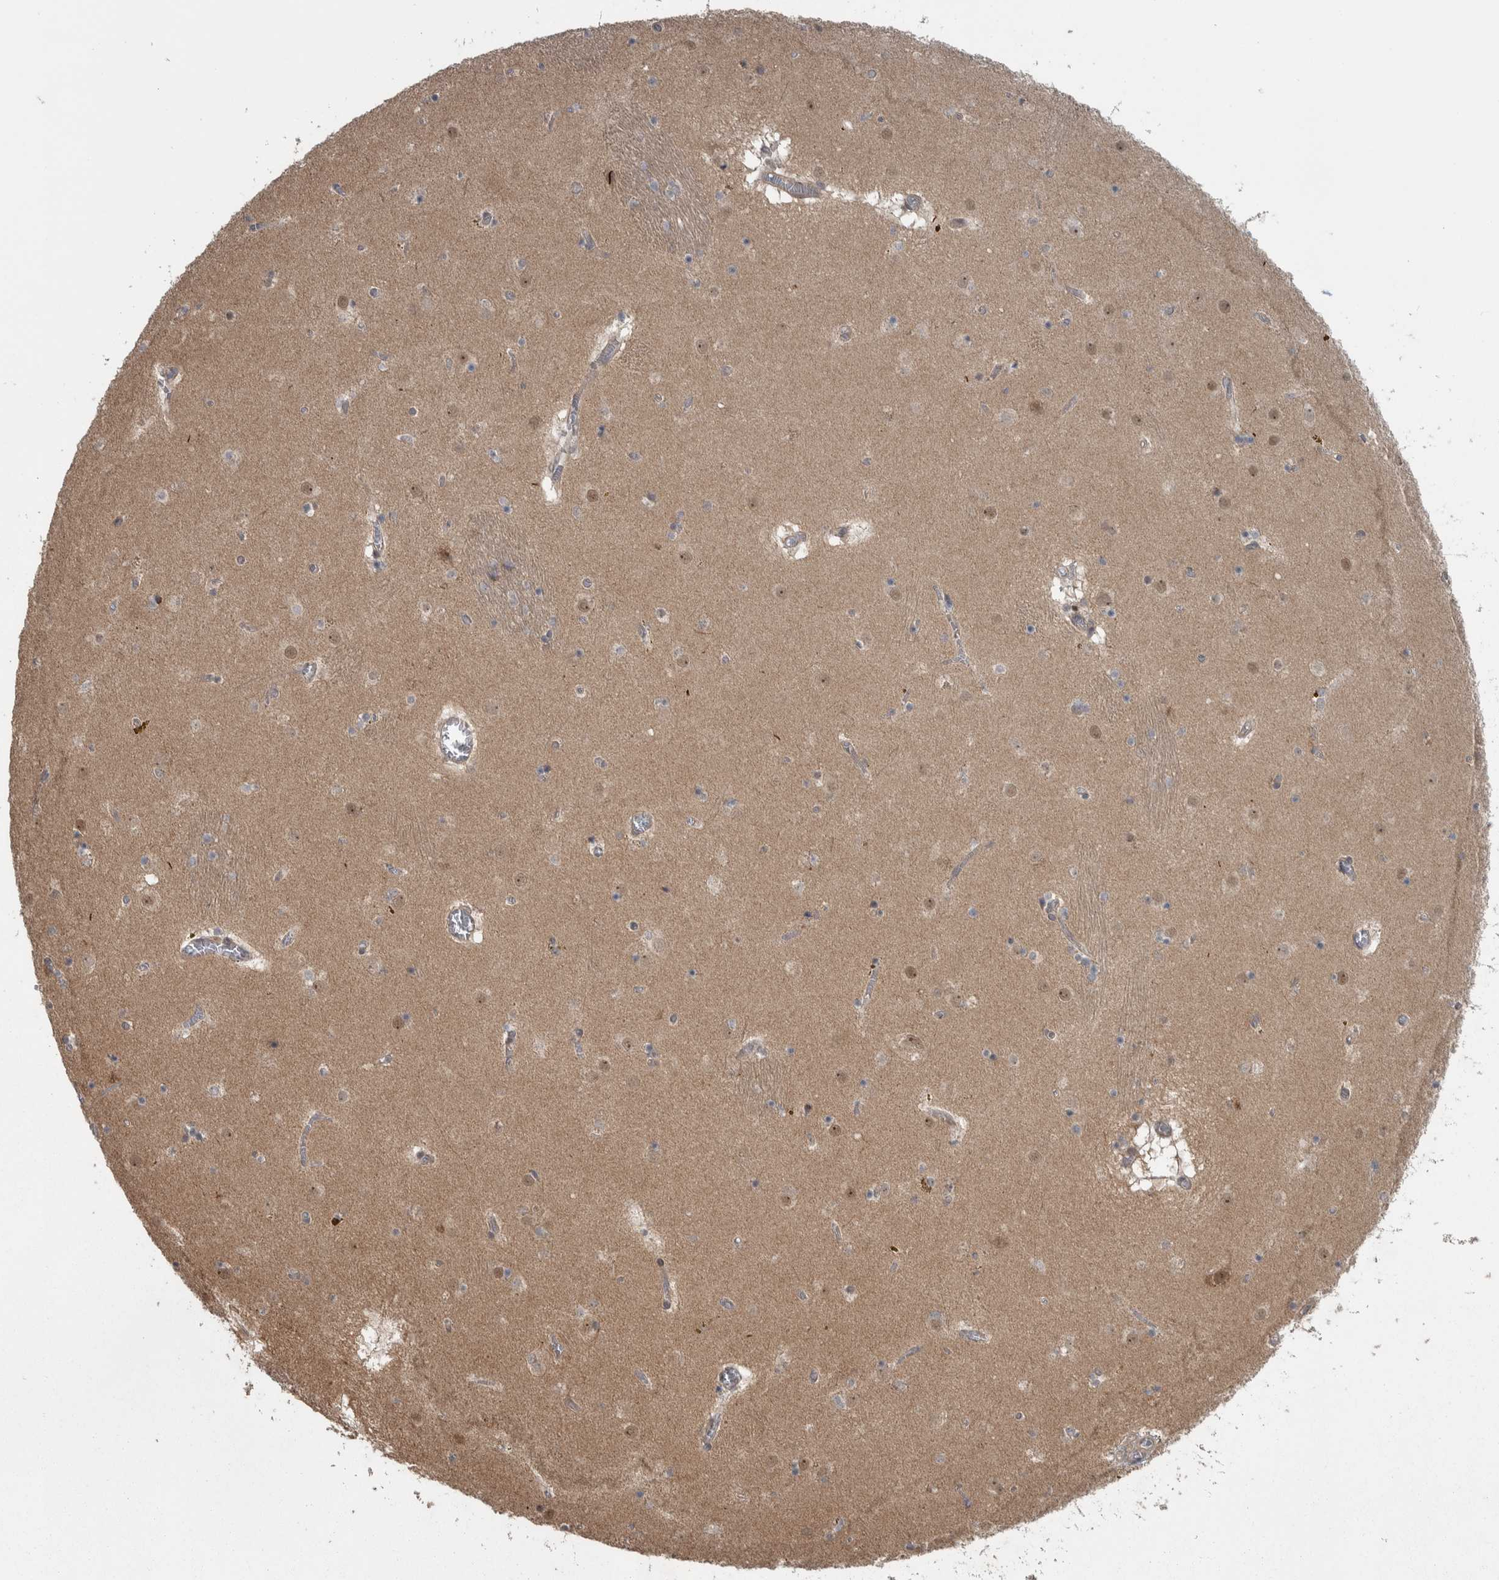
{"staining": {"intensity": "weak", "quantity": "25%-75%", "location": "cytoplasmic/membranous"}, "tissue": "caudate", "cell_type": "Glial cells", "image_type": "normal", "snomed": [{"axis": "morphology", "description": "Normal tissue, NOS"}, {"axis": "topography", "description": "Lateral ventricle wall"}], "caption": "Immunohistochemistry (IHC) (DAB) staining of normal human caudate exhibits weak cytoplasmic/membranous protein expression in about 25%-75% of glial cells. Using DAB (brown) and hematoxylin (blue) stains, captured at high magnification using brightfield microscopy.", "gene": "CWC27", "patient": {"sex": "male", "age": 70}}